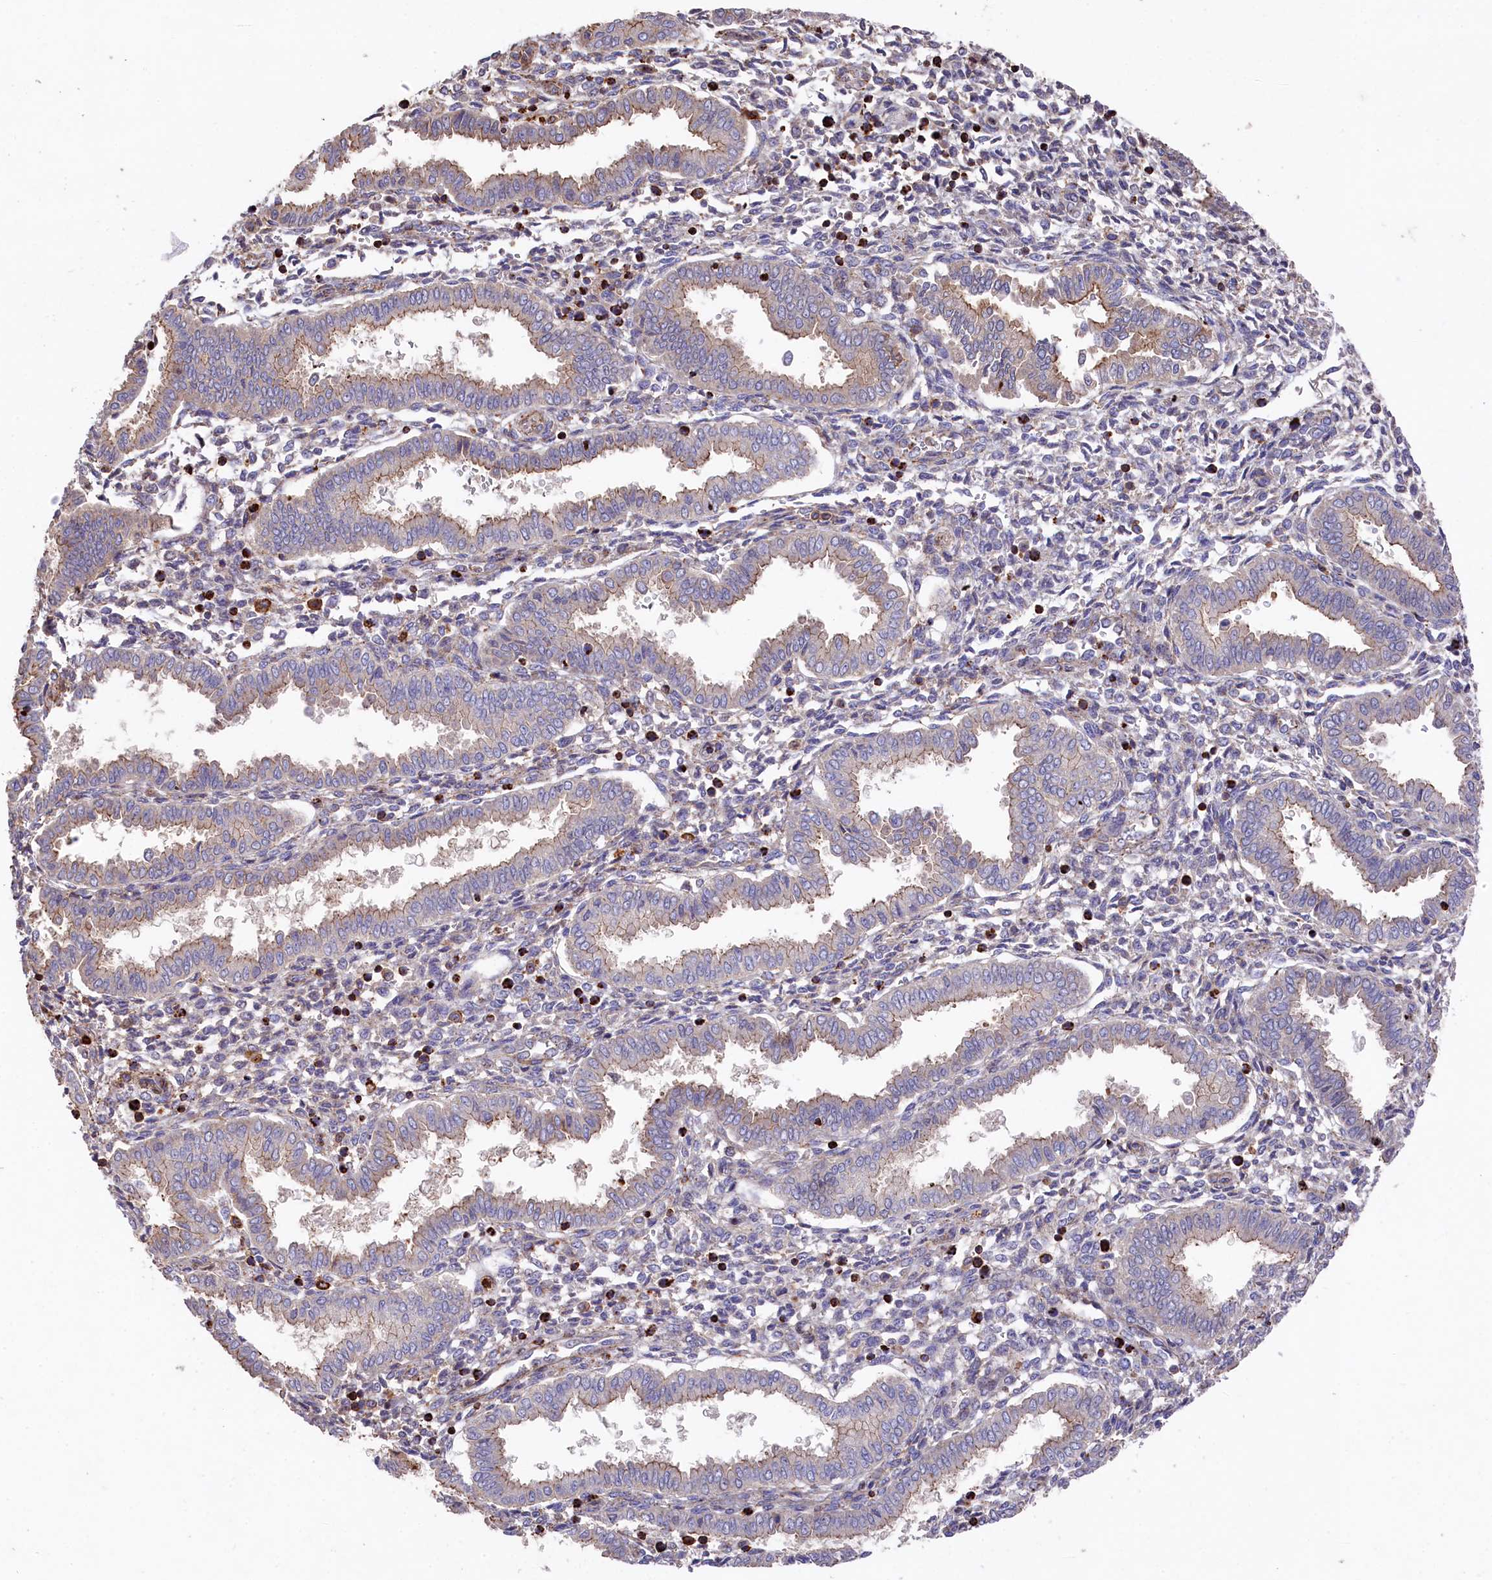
{"staining": {"intensity": "negative", "quantity": "none", "location": "none"}, "tissue": "endometrium", "cell_type": "Cells in endometrial stroma", "image_type": "normal", "snomed": [{"axis": "morphology", "description": "Normal tissue, NOS"}, {"axis": "topography", "description": "Endometrium"}], "caption": "Micrograph shows no protein staining in cells in endometrial stroma of unremarkable endometrium. (Immunohistochemistry (ihc), brightfield microscopy, high magnification).", "gene": "RAPSN", "patient": {"sex": "female", "age": 24}}